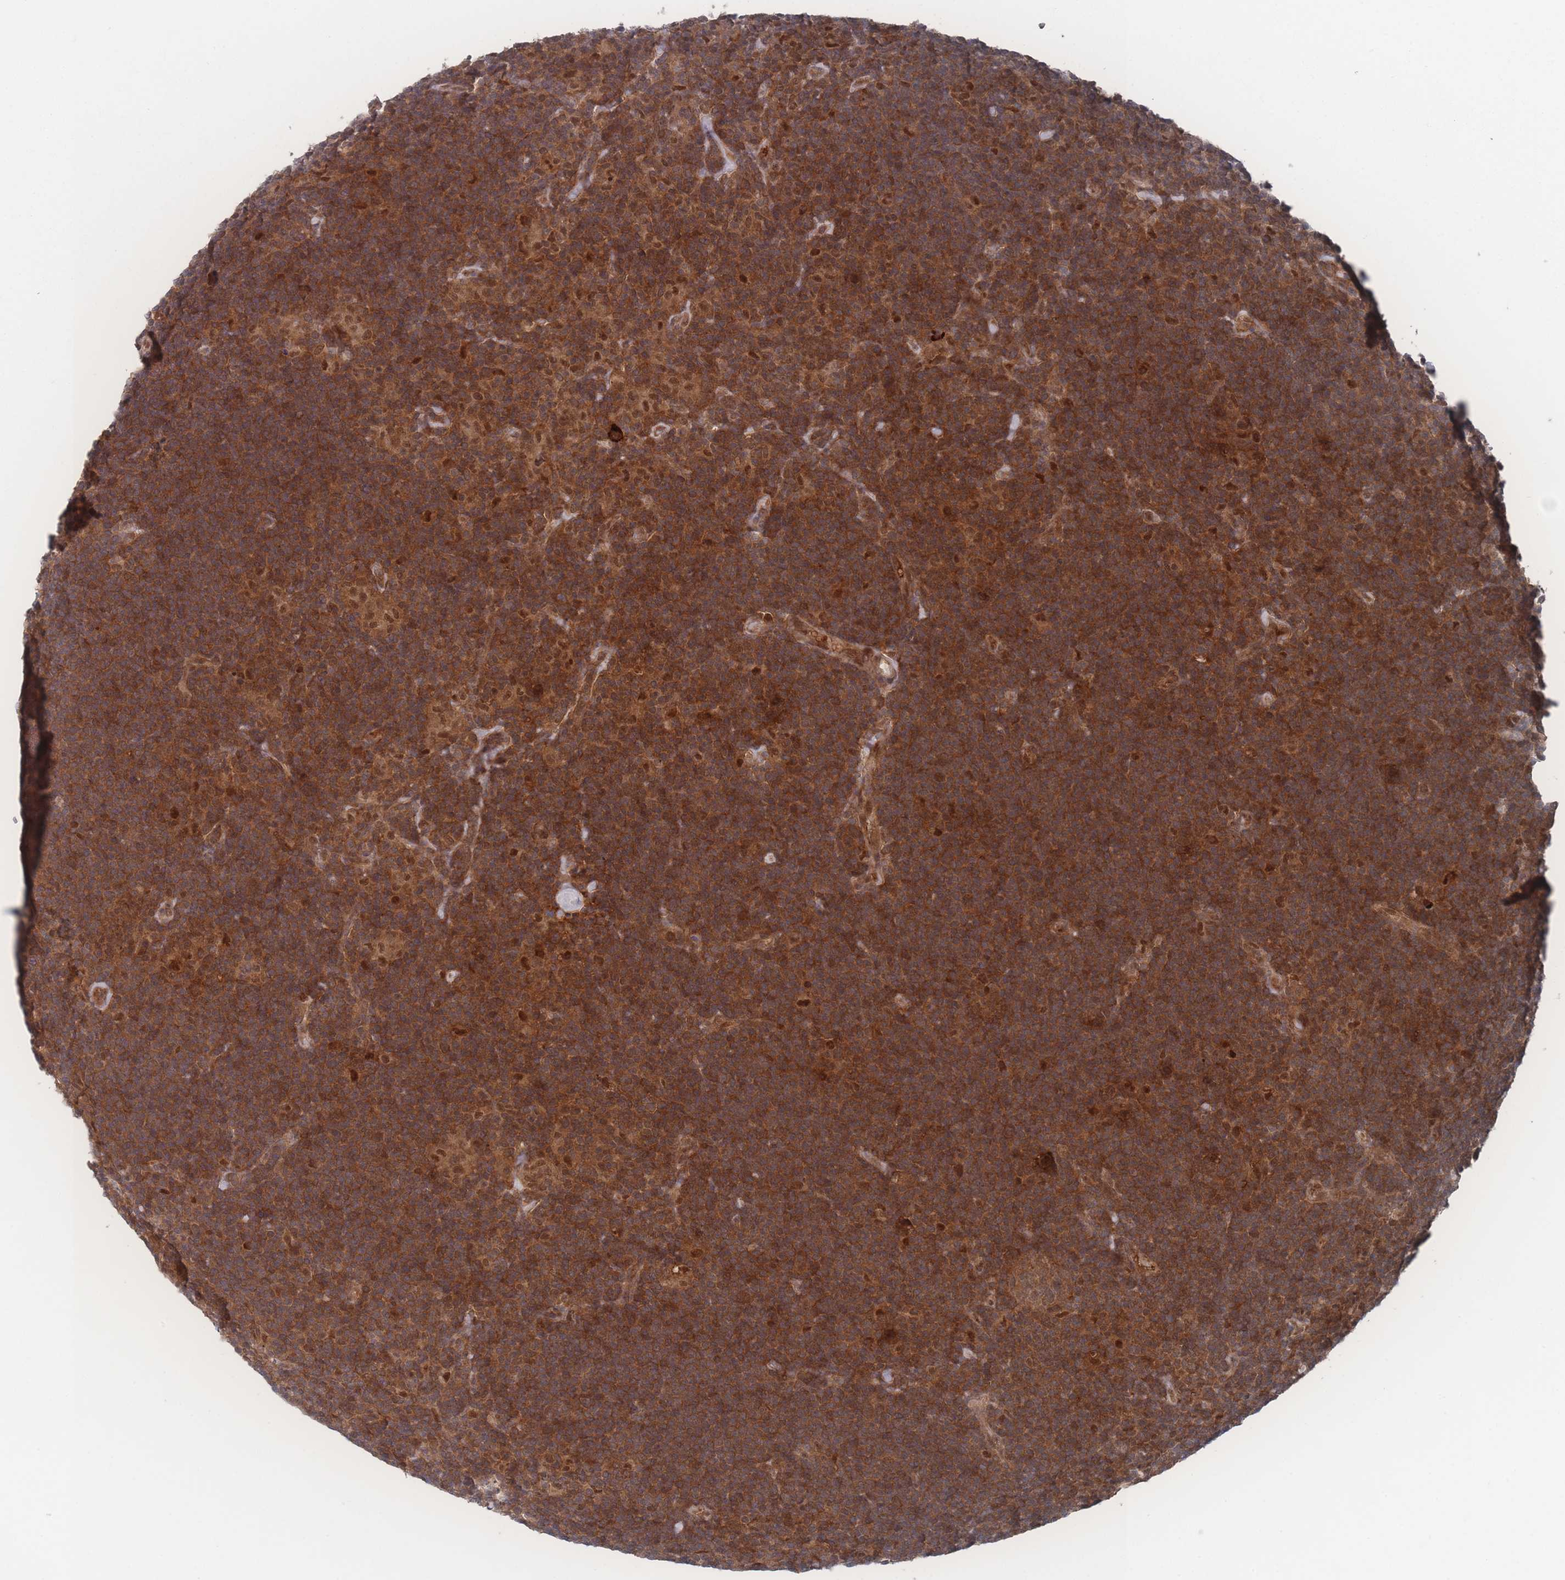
{"staining": {"intensity": "moderate", "quantity": ">75%", "location": "cytoplasmic/membranous,nuclear"}, "tissue": "lymphoma", "cell_type": "Tumor cells", "image_type": "cancer", "snomed": [{"axis": "morphology", "description": "Hodgkin's disease, NOS"}, {"axis": "topography", "description": "Lymph node"}], "caption": "This histopathology image demonstrates immunohistochemistry (IHC) staining of Hodgkin's disease, with medium moderate cytoplasmic/membranous and nuclear positivity in about >75% of tumor cells.", "gene": "PSMA1", "patient": {"sex": "female", "age": 57}}